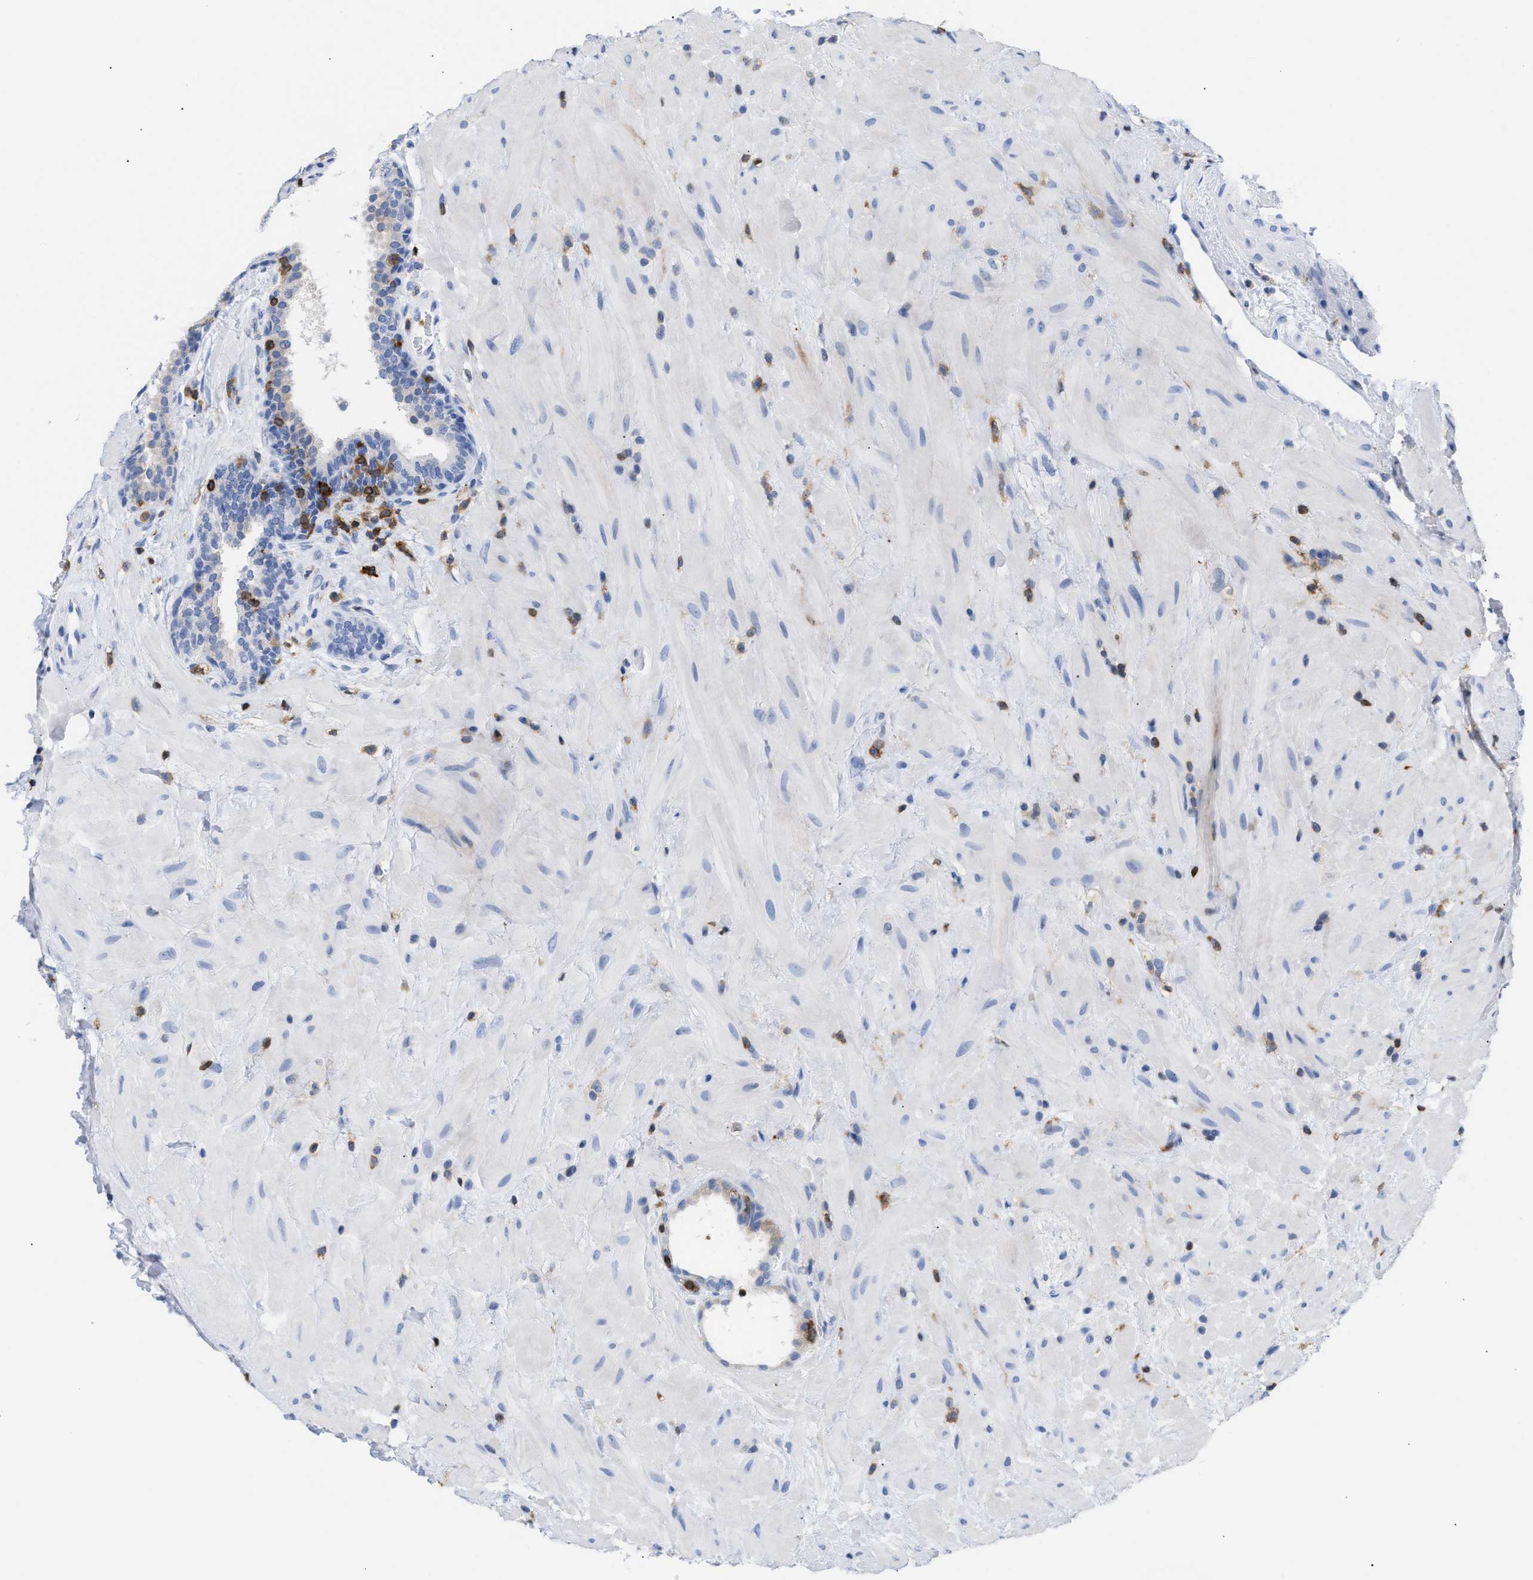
{"staining": {"intensity": "weak", "quantity": "<25%", "location": "cytoplasmic/membranous"}, "tissue": "prostate", "cell_type": "Glandular cells", "image_type": "normal", "snomed": [{"axis": "morphology", "description": "Normal tissue, NOS"}, {"axis": "topography", "description": "Prostate"}], "caption": "Immunohistochemistry histopathology image of benign prostate stained for a protein (brown), which exhibits no expression in glandular cells.", "gene": "LCP1", "patient": {"sex": "male", "age": 51}}